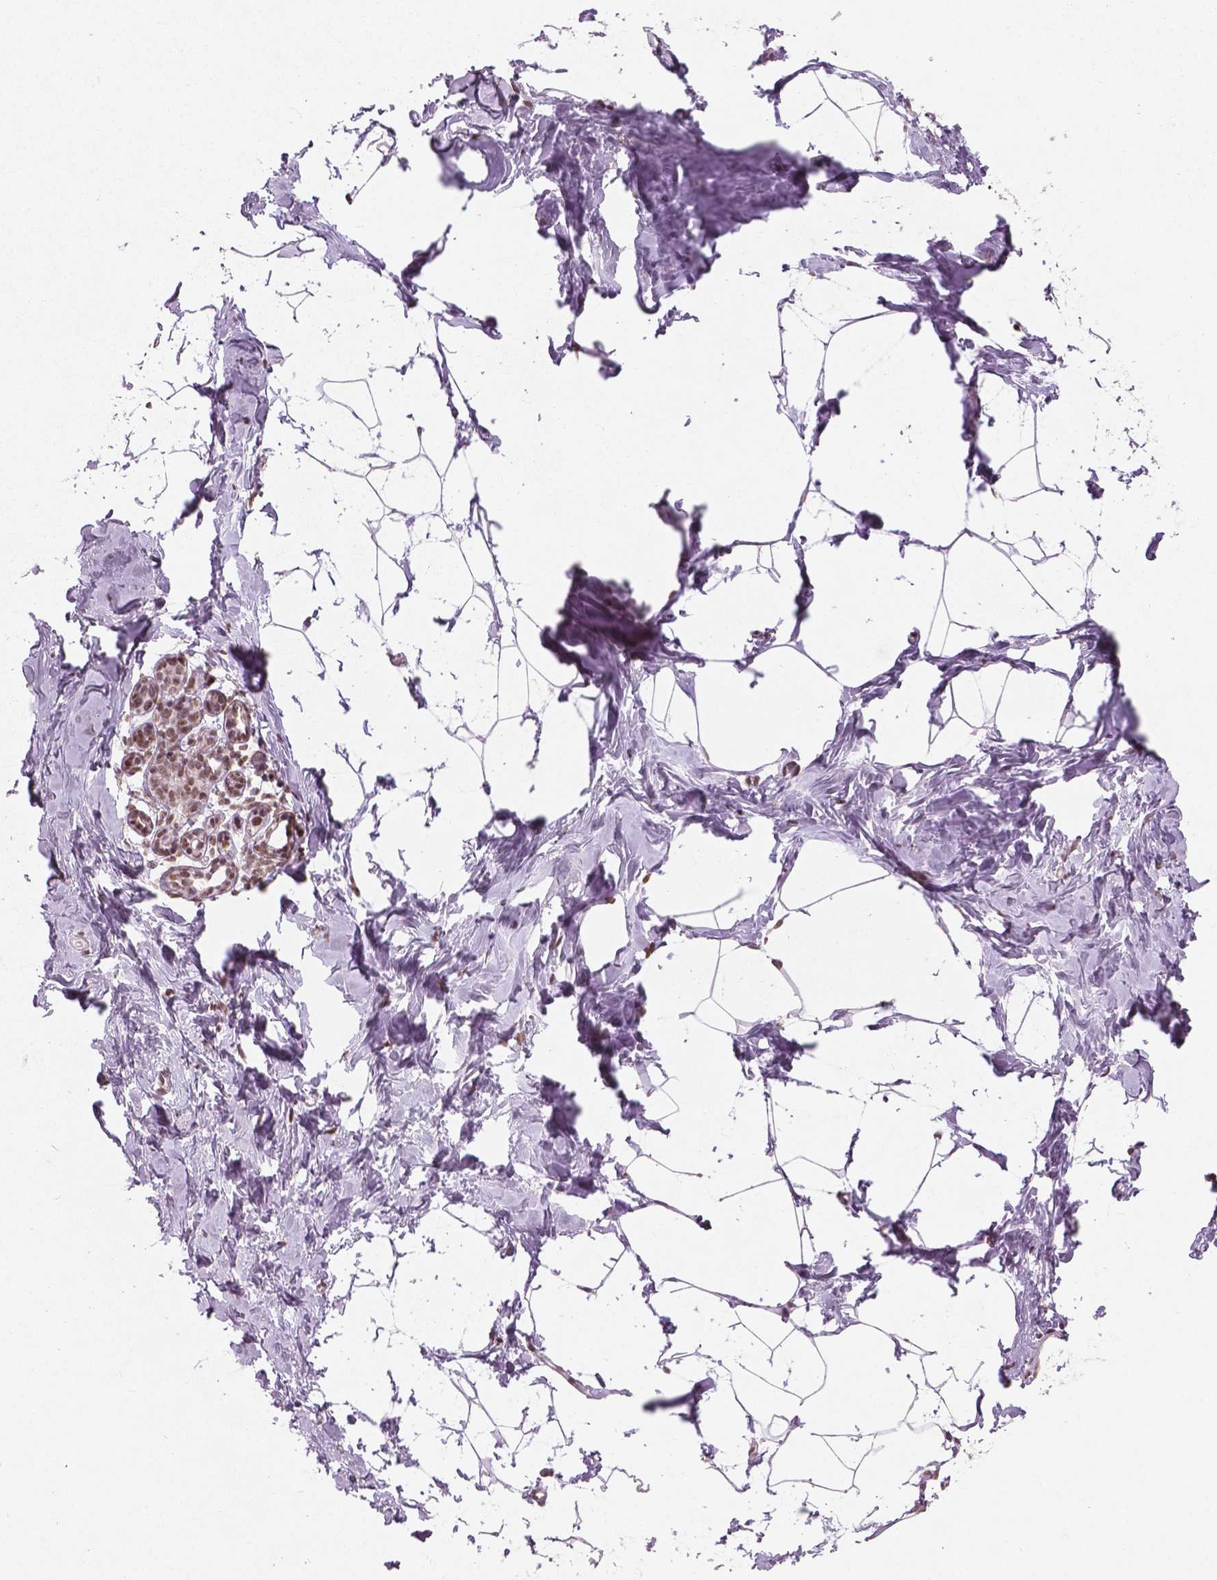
{"staining": {"intensity": "moderate", "quantity": "<25%", "location": "nuclear"}, "tissue": "breast", "cell_type": "Adipocytes", "image_type": "normal", "snomed": [{"axis": "morphology", "description": "Normal tissue, NOS"}, {"axis": "topography", "description": "Breast"}], "caption": "Immunohistochemistry image of benign human breast stained for a protein (brown), which exhibits low levels of moderate nuclear positivity in about <25% of adipocytes.", "gene": "BRD4", "patient": {"sex": "female", "age": 32}}